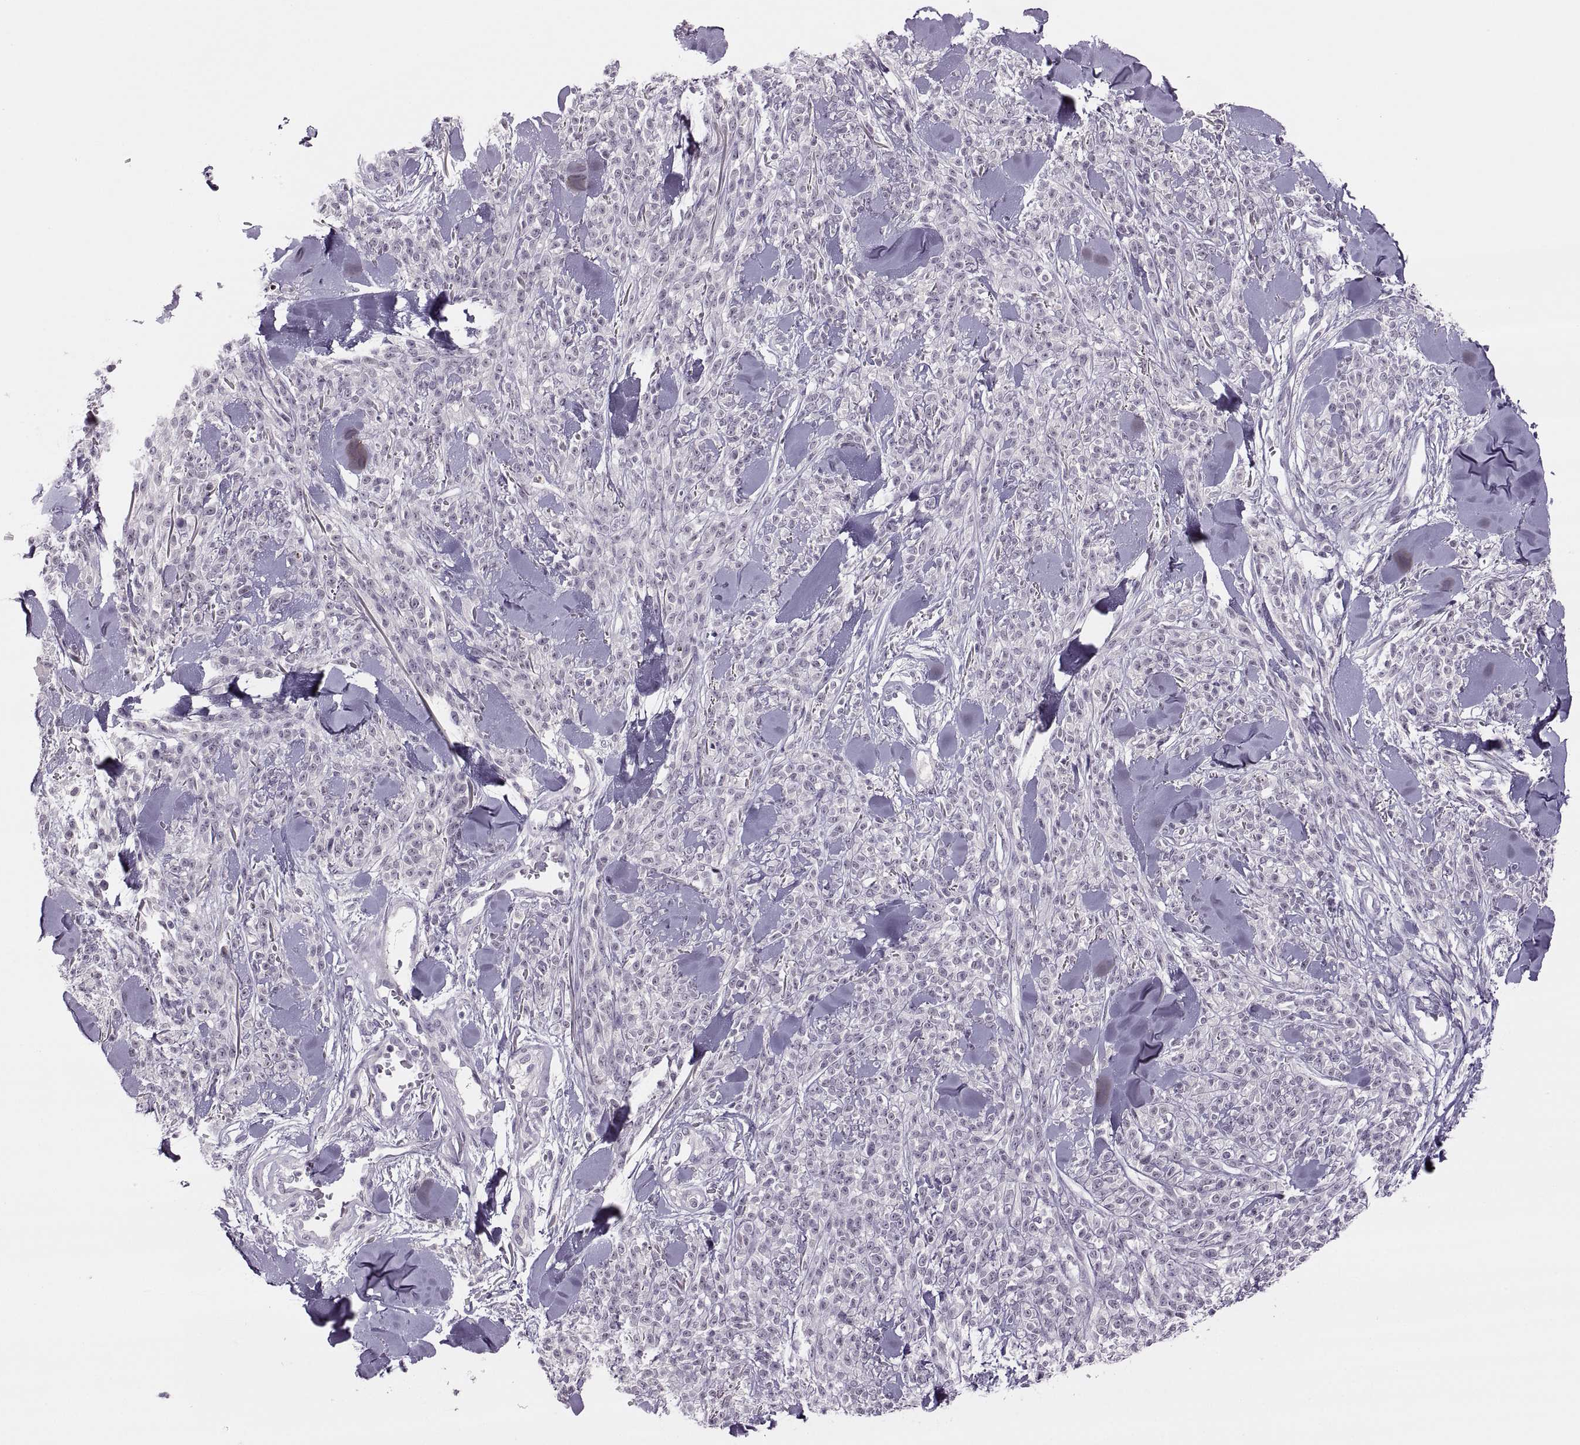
{"staining": {"intensity": "negative", "quantity": "none", "location": "none"}, "tissue": "melanoma", "cell_type": "Tumor cells", "image_type": "cancer", "snomed": [{"axis": "morphology", "description": "Malignant melanoma, NOS"}, {"axis": "topography", "description": "Skin"}, {"axis": "topography", "description": "Skin of trunk"}], "caption": "Malignant melanoma stained for a protein using immunohistochemistry reveals no positivity tumor cells.", "gene": "CHCT1", "patient": {"sex": "male", "age": 74}}